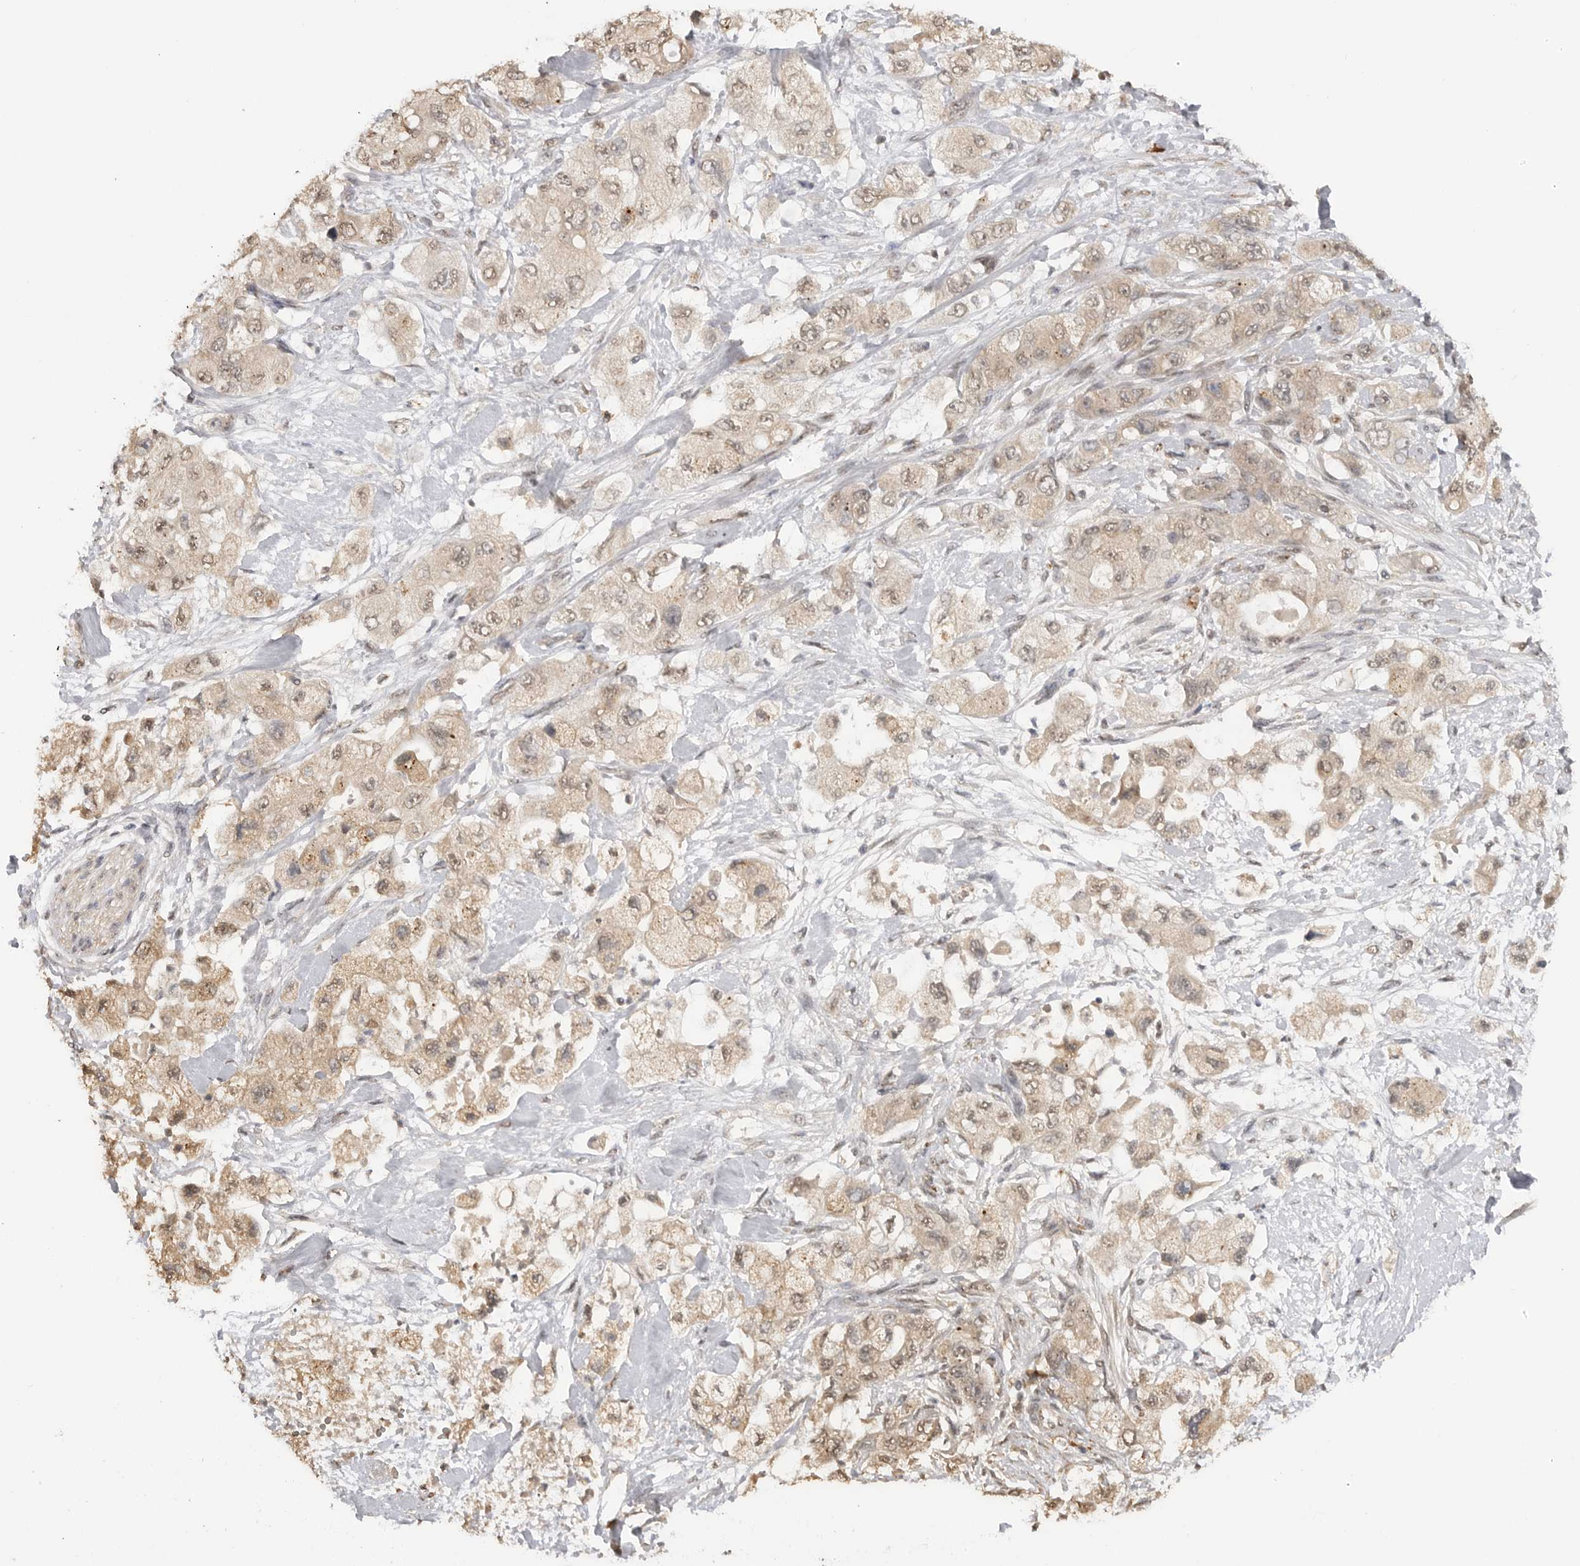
{"staining": {"intensity": "weak", "quantity": "25%-75%", "location": "cytoplasmic/membranous"}, "tissue": "pancreatic cancer", "cell_type": "Tumor cells", "image_type": "cancer", "snomed": [{"axis": "morphology", "description": "Adenocarcinoma, NOS"}, {"axis": "topography", "description": "Pancreas"}], "caption": "Approximately 25%-75% of tumor cells in pancreatic cancer exhibit weak cytoplasmic/membranous protein expression as visualized by brown immunohistochemical staining.", "gene": "ASPSCR1", "patient": {"sex": "female", "age": 73}}